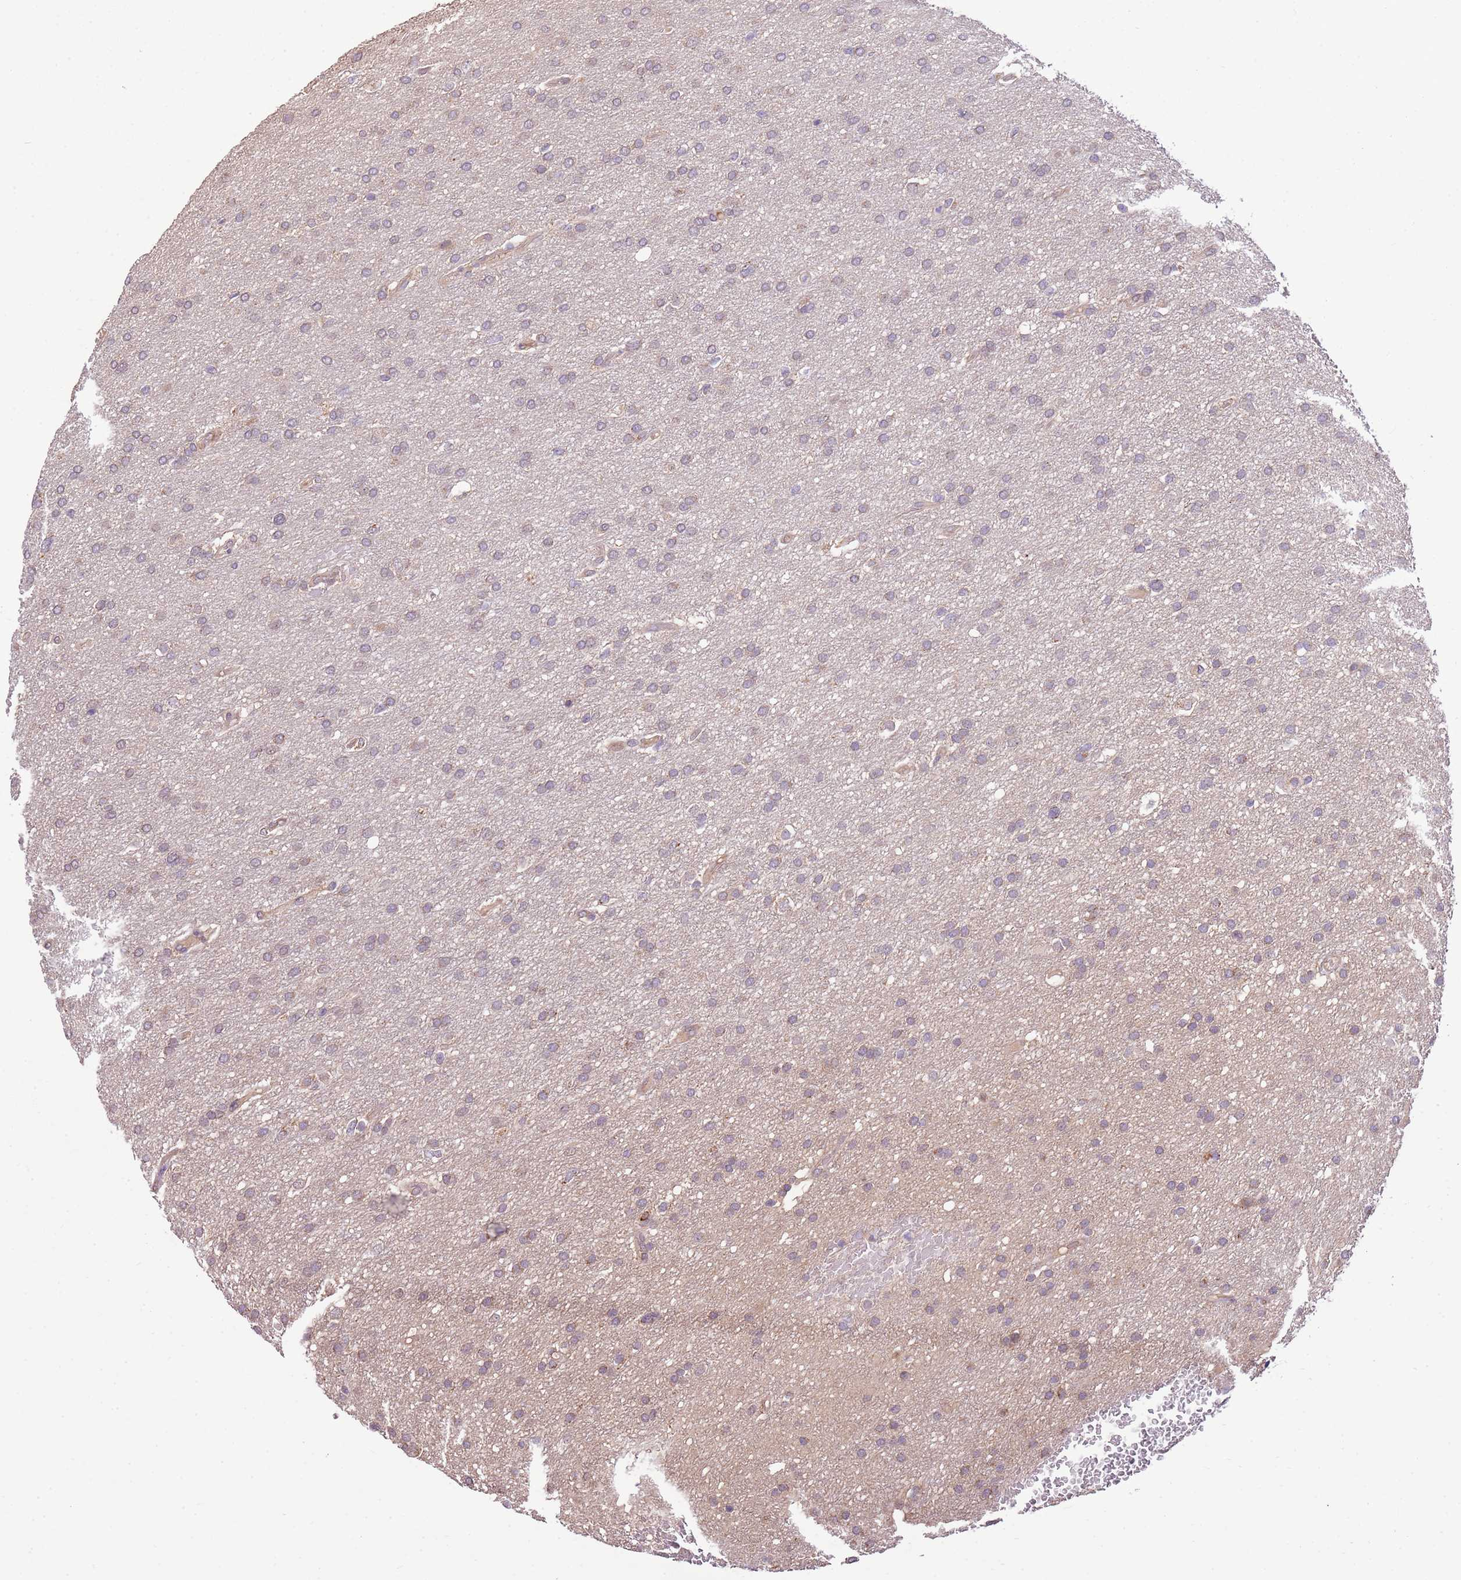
{"staining": {"intensity": "weak", "quantity": "25%-75%", "location": "cytoplasmic/membranous"}, "tissue": "glioma", "cell_type": "Tumor cells", "image_type": "cancer", "snomed": [{"axis": "morphology", "description": "Glioma, malignant, High grade"}, {"axis": "topography", "description": "Cerebral cortex"}], "caption": "Malignant high-grade glioma was stained to show a protein in brown. There is low levels of weak cytoplasmic/membranous staining in approximately 25%-75% of tumor cells.", "gene": "BBS5", "patient": {"sex": "female", "age": 36}}